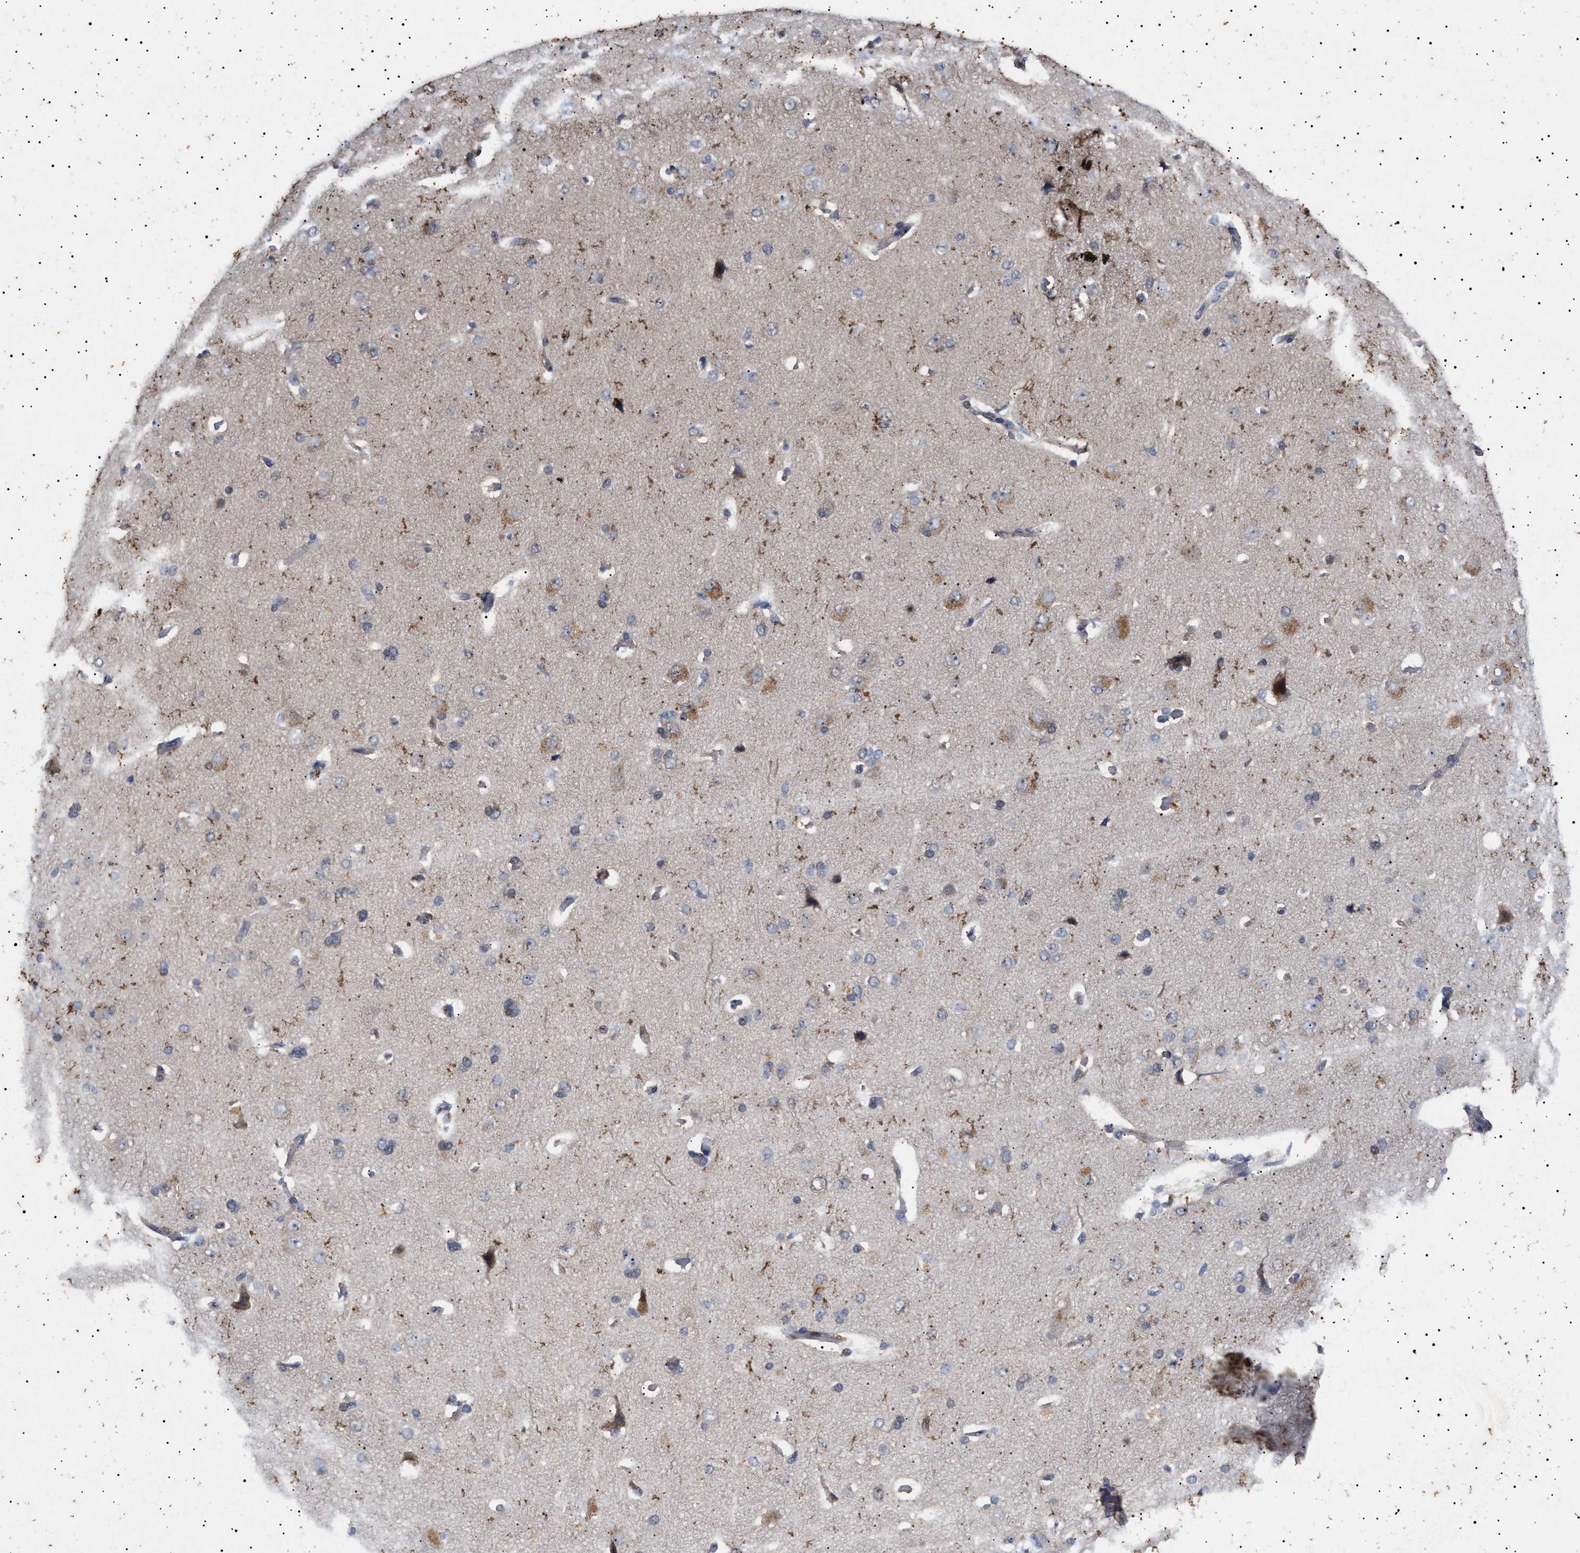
{"staining": {"intensity": "negative", "quantity": "none", "location": "none"}, "tissue": "cerebral cortex", "cell_type": "Endothelial cells", "image_type": "normal", "snomed": [{"axis": "morphology", "description": "Normal tissue, NOS"}, {"axis": "topography", "description": "Cerebral cortex"}], "caption": "This image is of normal cerebral cortex stained with immunohistochemistry (IHC) to label a protein in brown with the nuclei are counter-stained blue. There is no expression in endothelial cells.", "gene": "NPLOC4", "patient": {"sex": "male", "age": 62}}